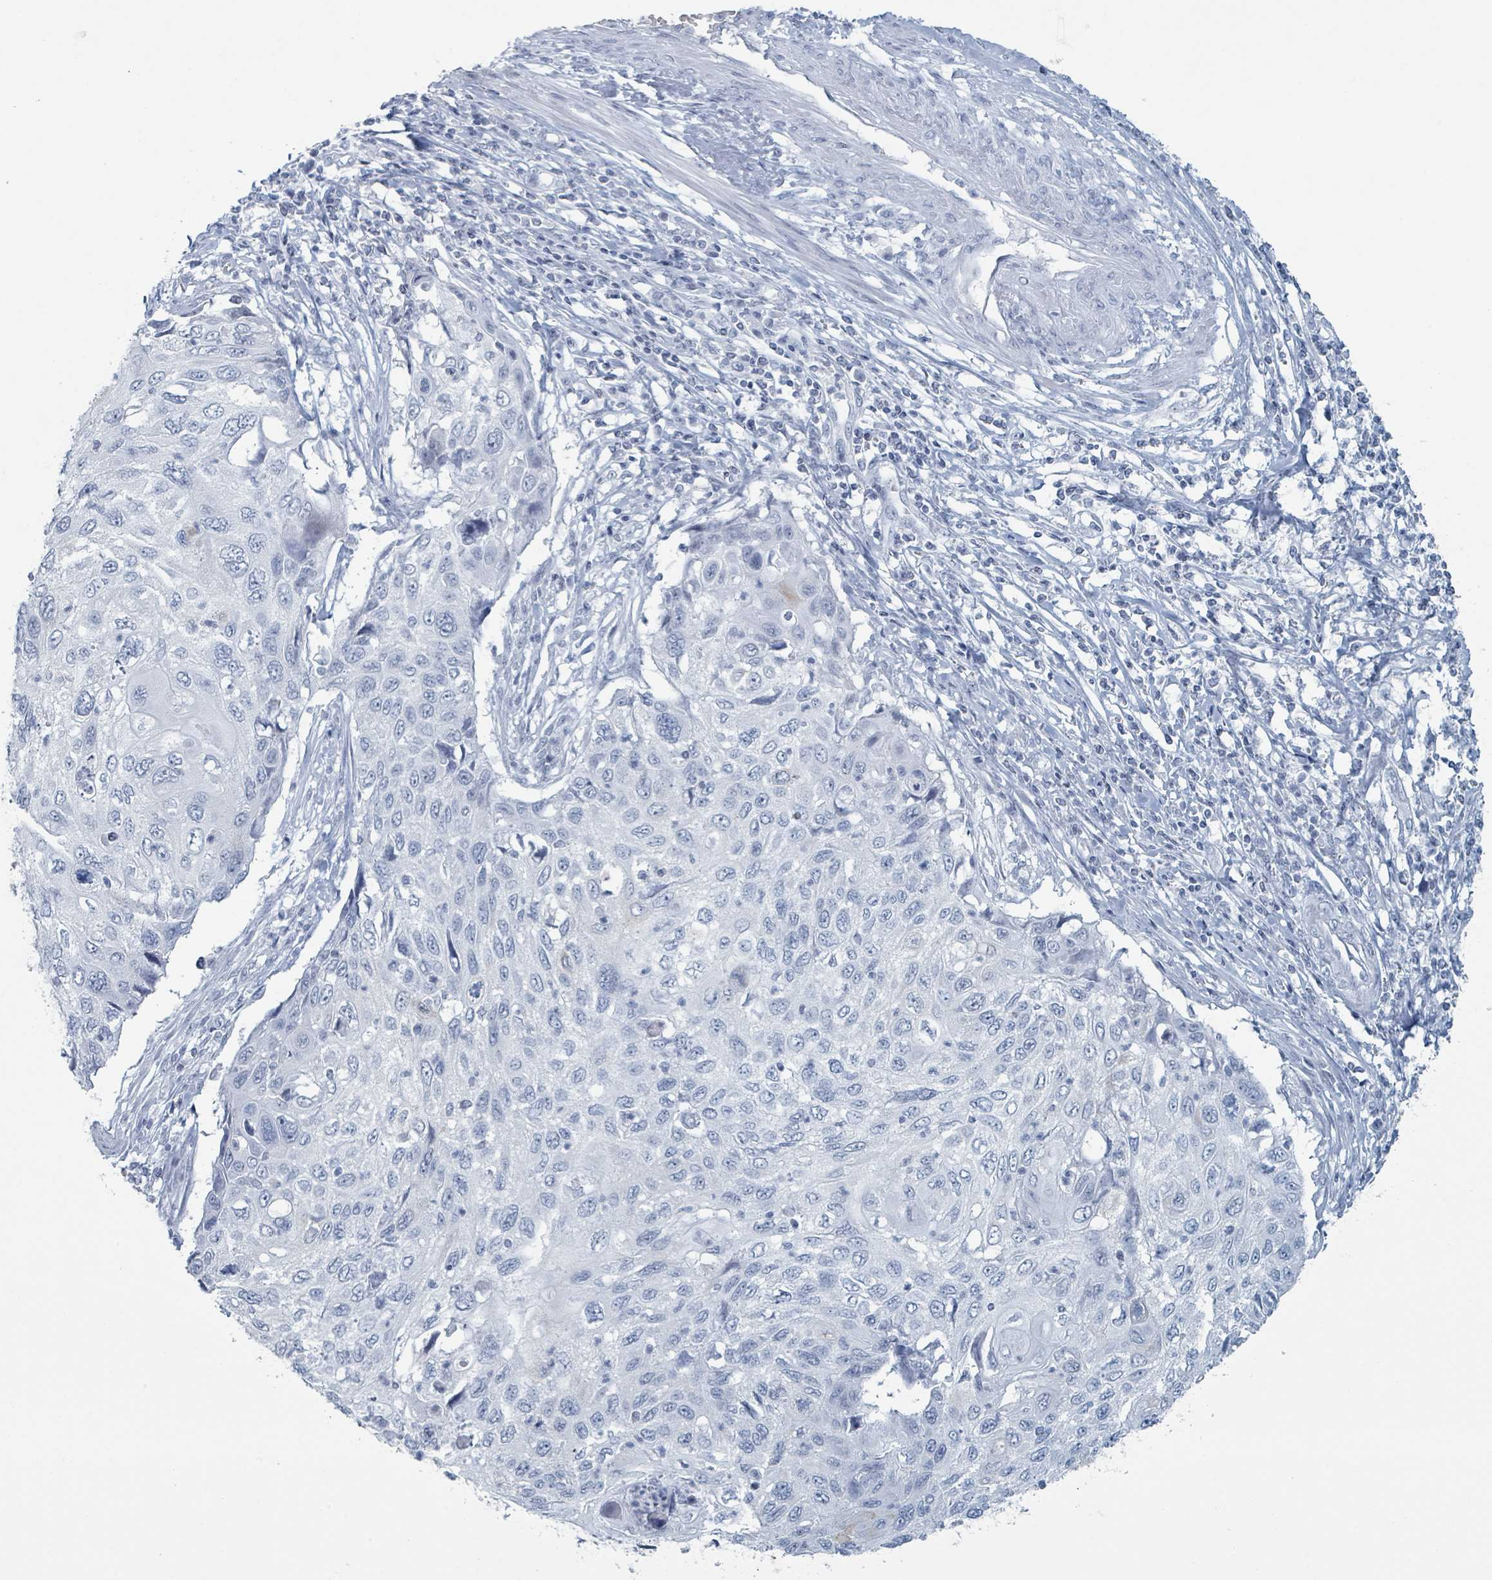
{"staining": {"intensity": "negative", "quantity": "none", "location": "none"}, "tissue": "cervical cancer", "cell_type": "Tumor cells", "image_type": "cancer", "snomed": [{"axis": "morphology", "description": "Squamous cell carcinoma, NOS"}, {"axis": "topography", "description": "Cervix"}], "caption": "A high-resolution histopathology image shows IHC staining of cervical cancer (squamous cell carcinoma), which displays no significant positivity in tumor cells.", "gene": "GPR15LG", "patient": {"sex": "female", "age": 70}}